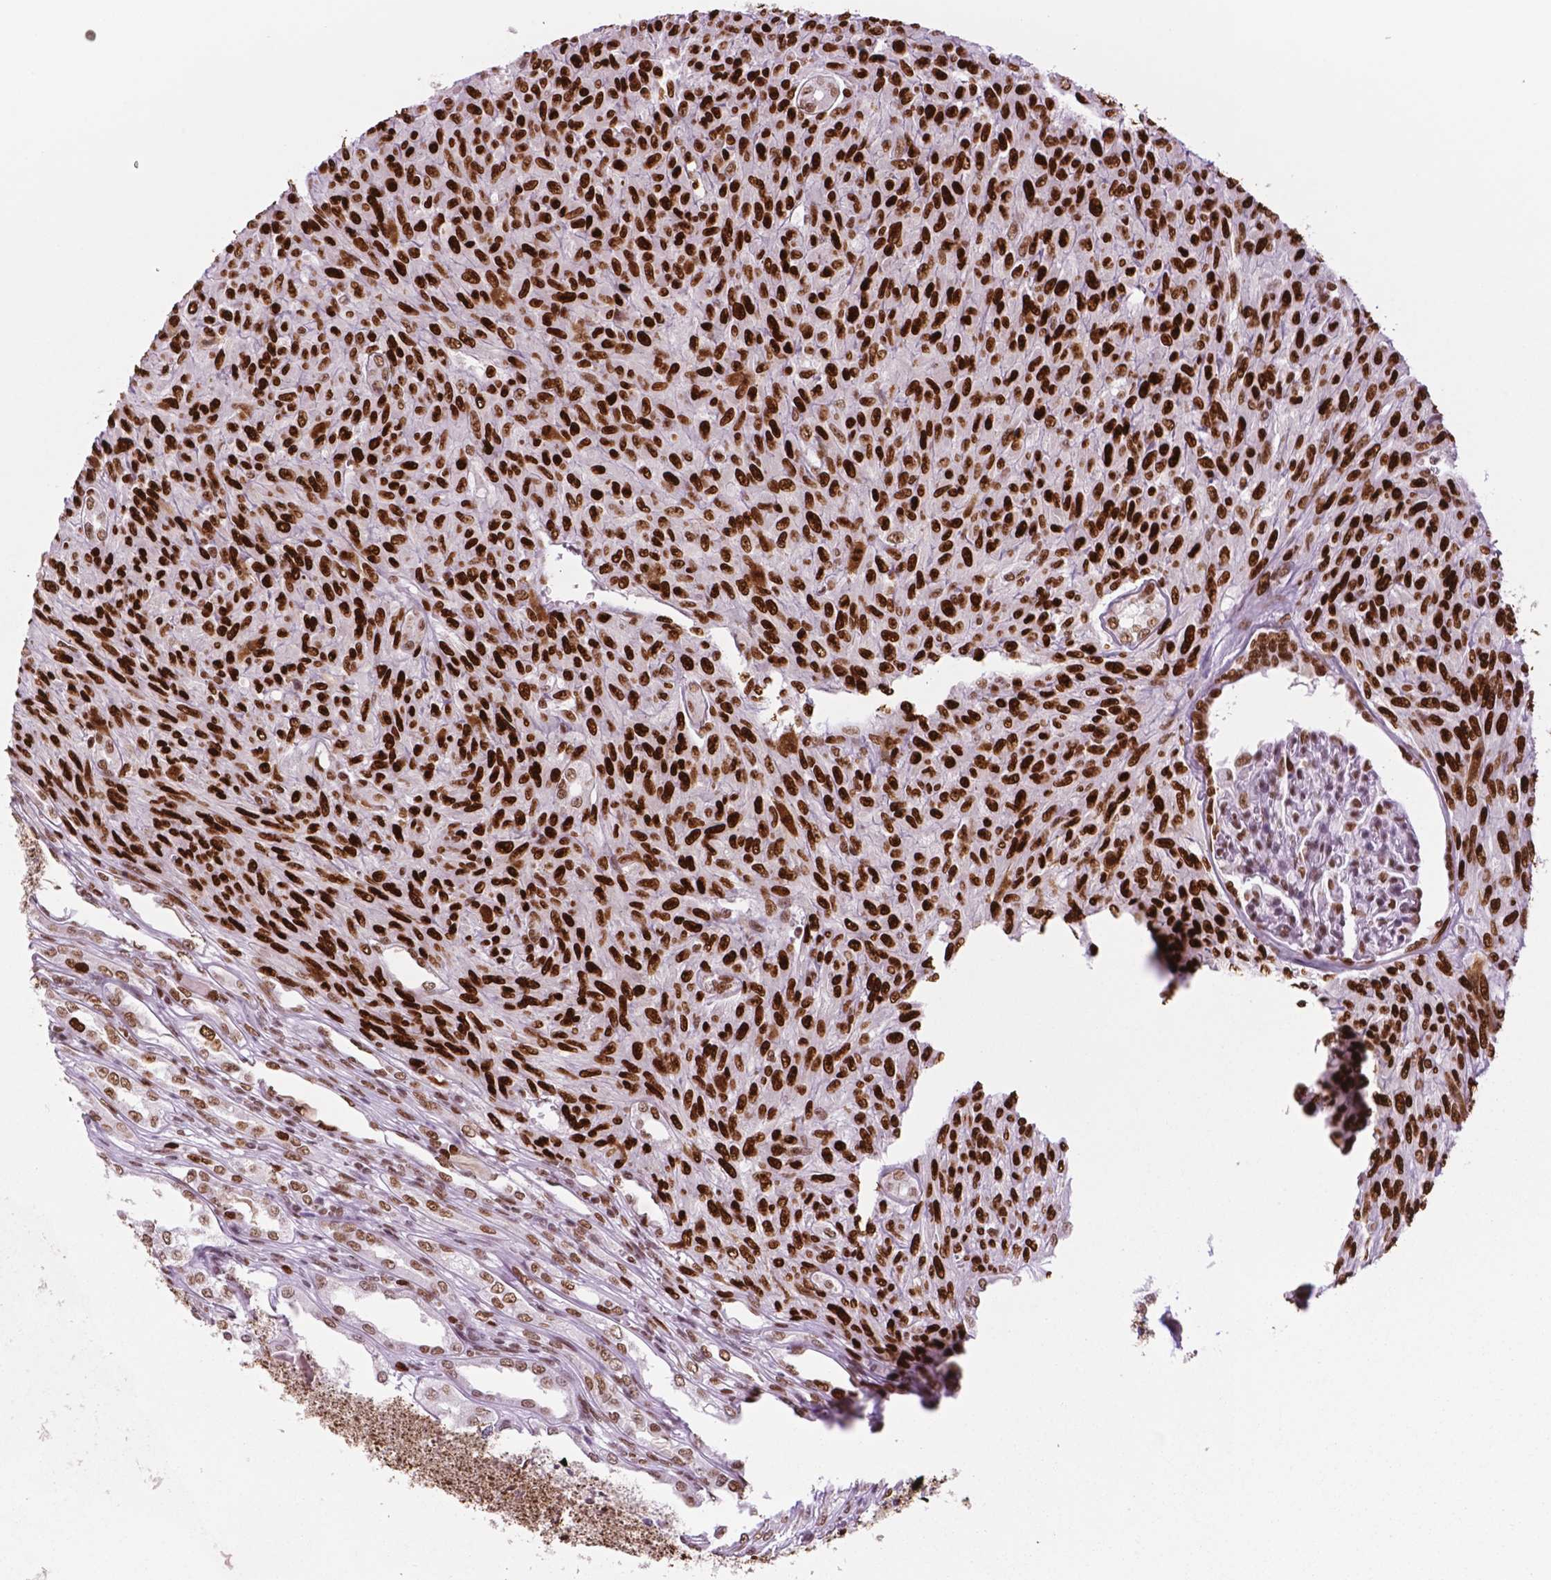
{"staining": {"intensity": "strong", "quantity": ">75%", "location": "nuclear"}, "tissue": "renal cancer", "cell_type": "Tumor cells", "image_type": "cancer", "snomed": [{"axis": "morphology", "description": "Adenocarcinoma, NOS"}, {"axis": "topography", "description": "Kidney"}], "caption": "Brown immunohistochemical staining in renal cancer demonstrates strong nuclear expression in about >75% of tumor cells. The protein is shown in brown color, while the nuclei are stained blue.", "gene": "MSH6", "patient": {"sex": "male", "age": 58}}